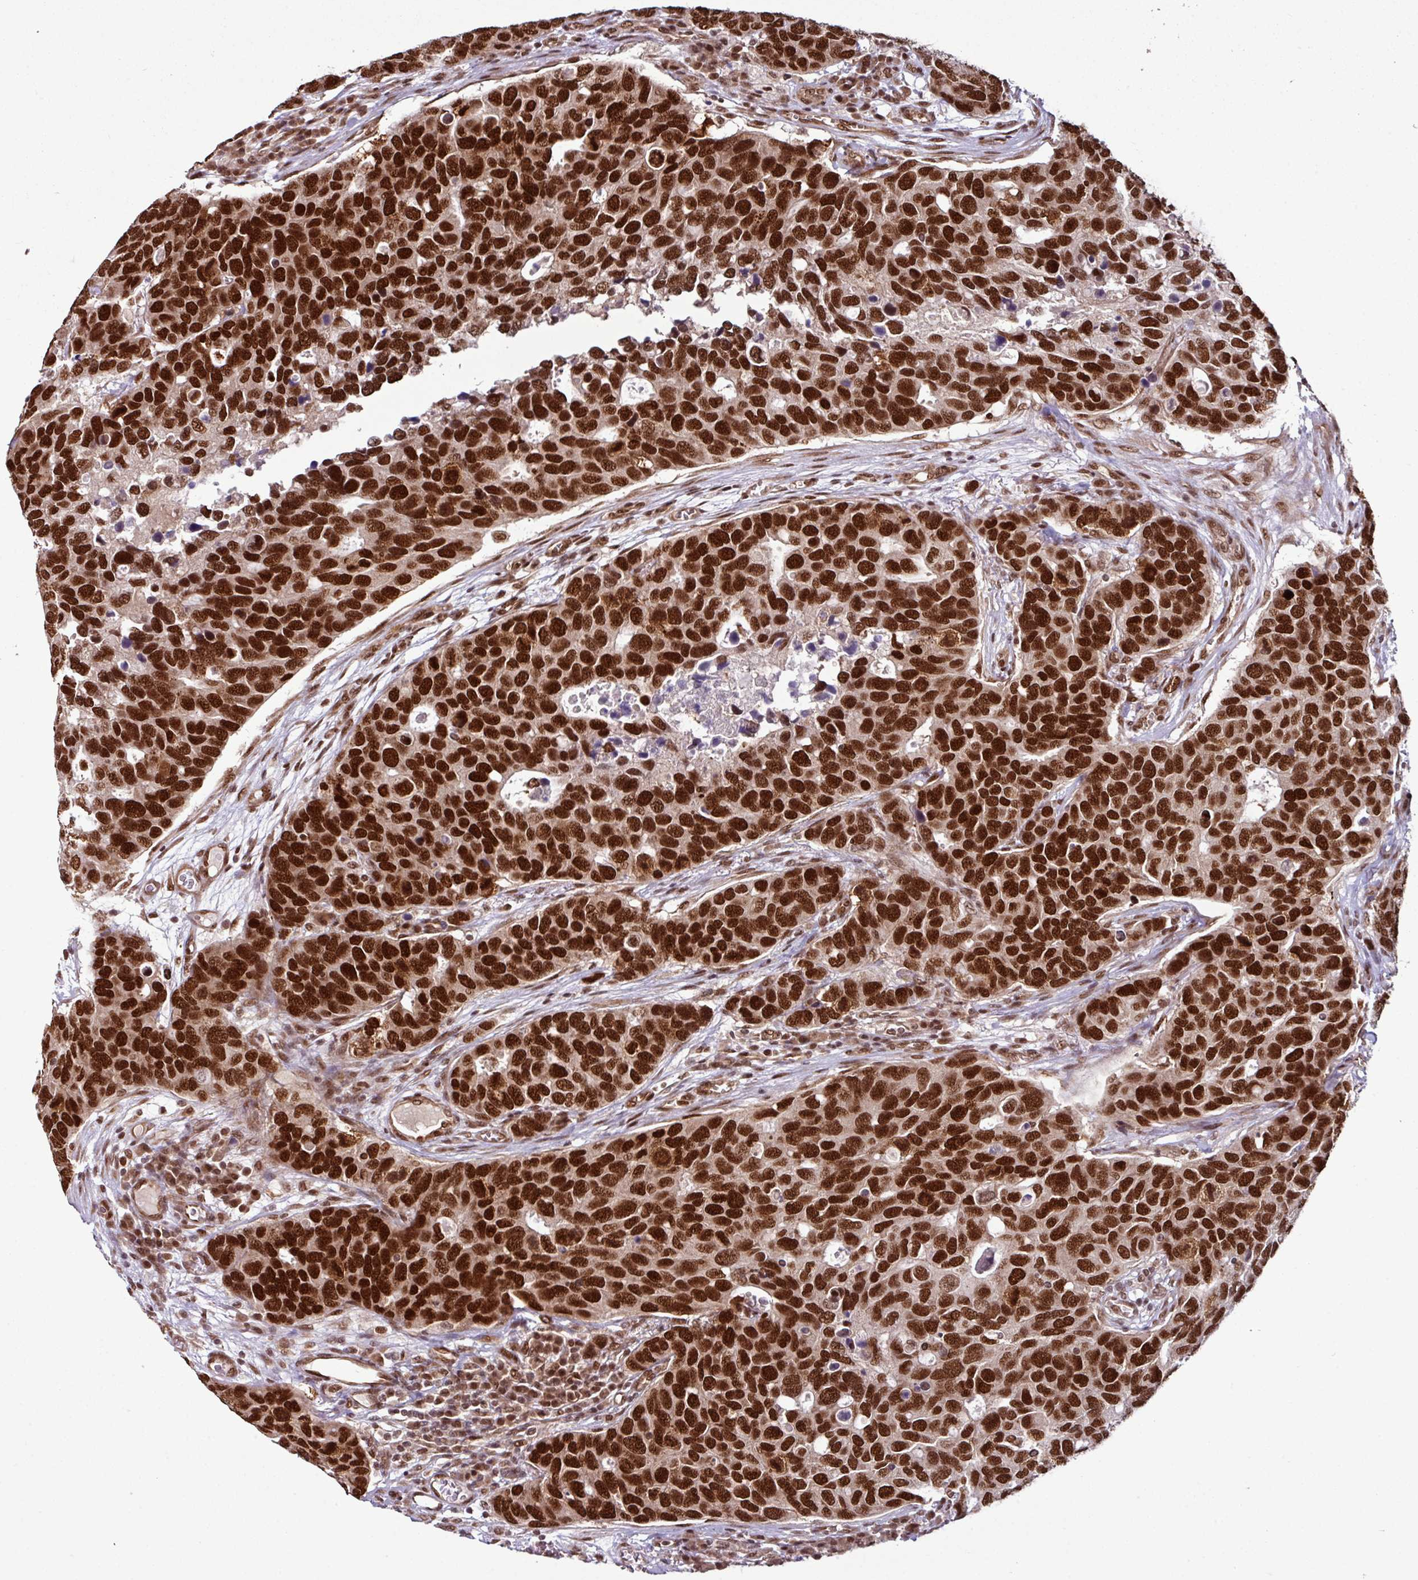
{"staining": {"intensity": "strong", "quantity": ">75%", "location": "nuclear"}, "tissue": "breast cancer", "cell_type": "Tumor cells", "image_type": "cancer", "snomed": [{"axis": "morphology", "description": "Duct carcinoma"}, {"axis": "topography", "description": "Breast"}], "caption": "Immunohistochemistry (IHC) photomicrograph of human breast cancer stained for a protein (brown), which displays high levels of strong nuclear positivity in approximately >75% of tumor cells.", "gene": "MORF4L2", "patient": {"sex": "female", "age": 83}}